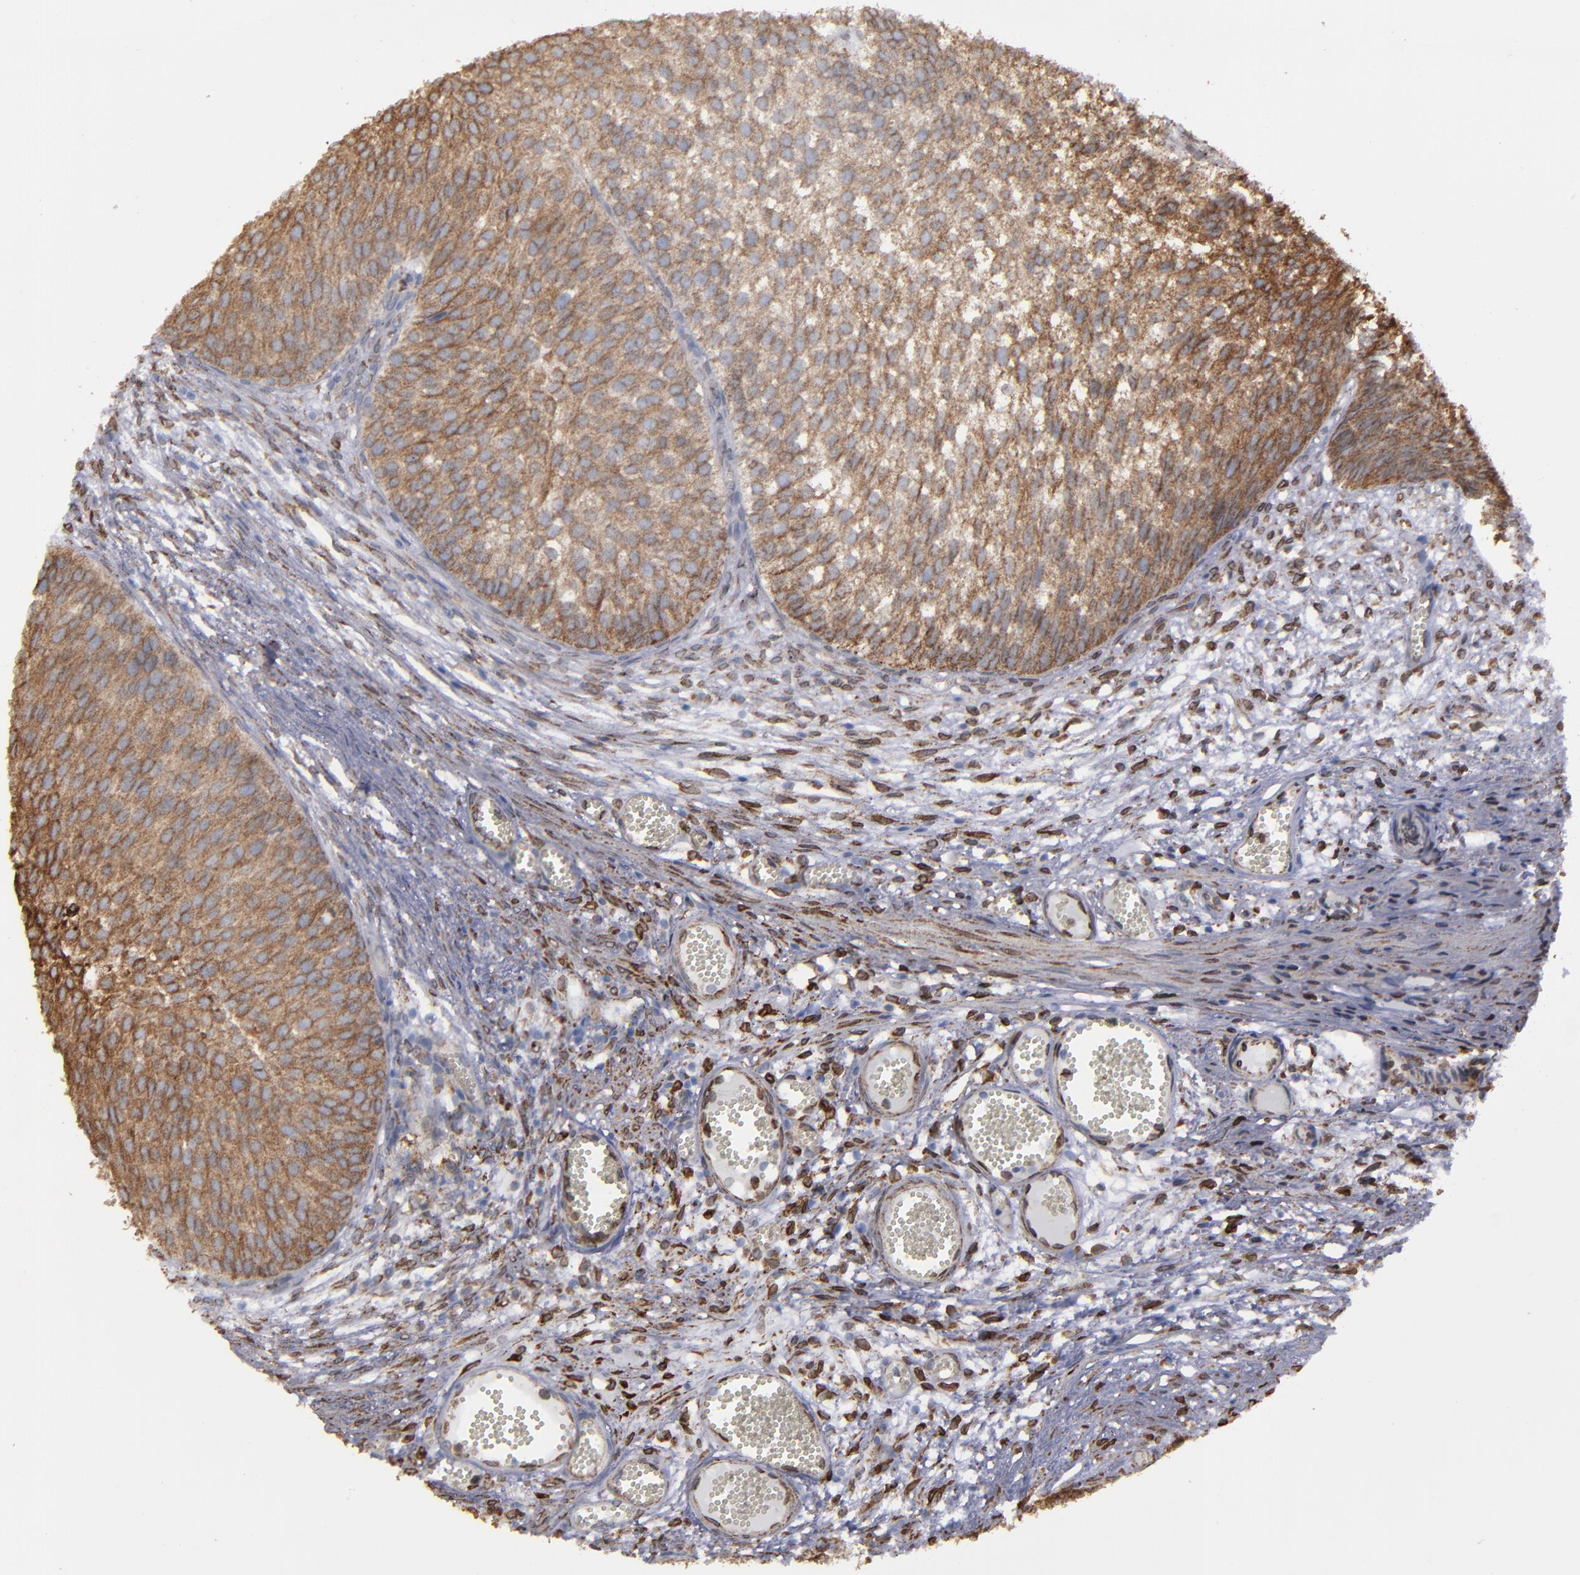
{"staining": {"intensity": "moderate", "quantity": ">75%", "location": "cytoplasmic/membranous"}, "tissue": "urothelial cancer", "cell_type": "Tumor cells", "image_type": "cancer", "snomed": [{"axis": "morphology", "description": "Urothelial carcinoma, Low grade"}, {"axis": "topography", "description": "Urinary bladder"}], "caption": "Protein expression analysis of urothelial carcinoma (low-grade) displays moderate cytoplasmic/membranous staining in about >75% of tumor cells.", "gene": "ERLIN2", "patient": {"sex": "male", "age": 84}}